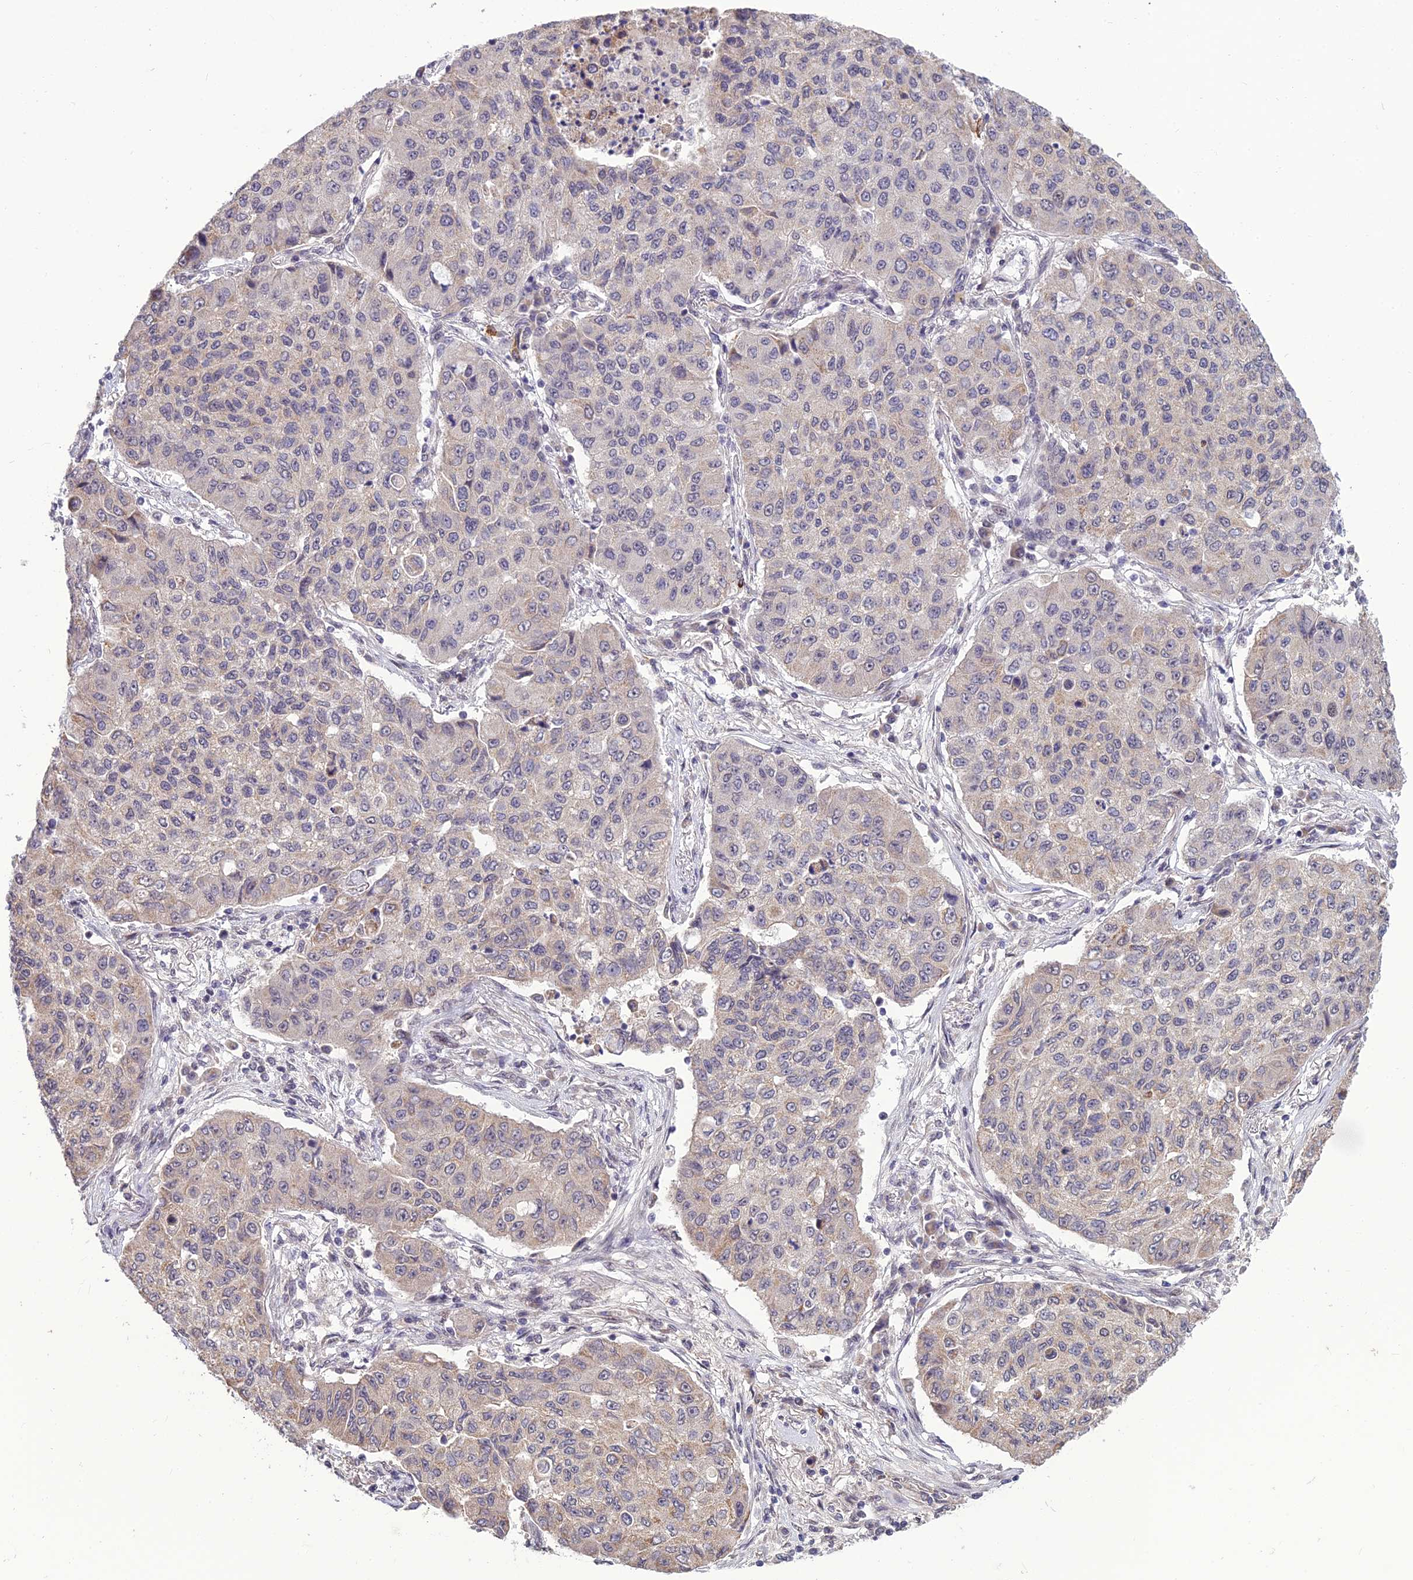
{"staining": {"intensity": "negative", "quantity": "none", "location": "none"}, "tissue": "lung cancer", "cell_type": "Tumor cells", "image_type": "cancer", "snomed": [{"axis": "morphology", "description": "Squamous cell carcinoma, NOS"}, {"axis": "topography", "description": "Lung"}], "caption": "Immunohistochemistry (IHC) histopathology image of human squamous cell carcinoma (lung) stained for a protein (brown), which exhibits no expression in tumor cells. The staining was performed using DAB to visualize the protein expression in brown, while the nuclei were stained in blue with hematoxylin (Magnification: 20x).", "gene": "FBRS", "patient": {"sex": "male", "age": 74}}